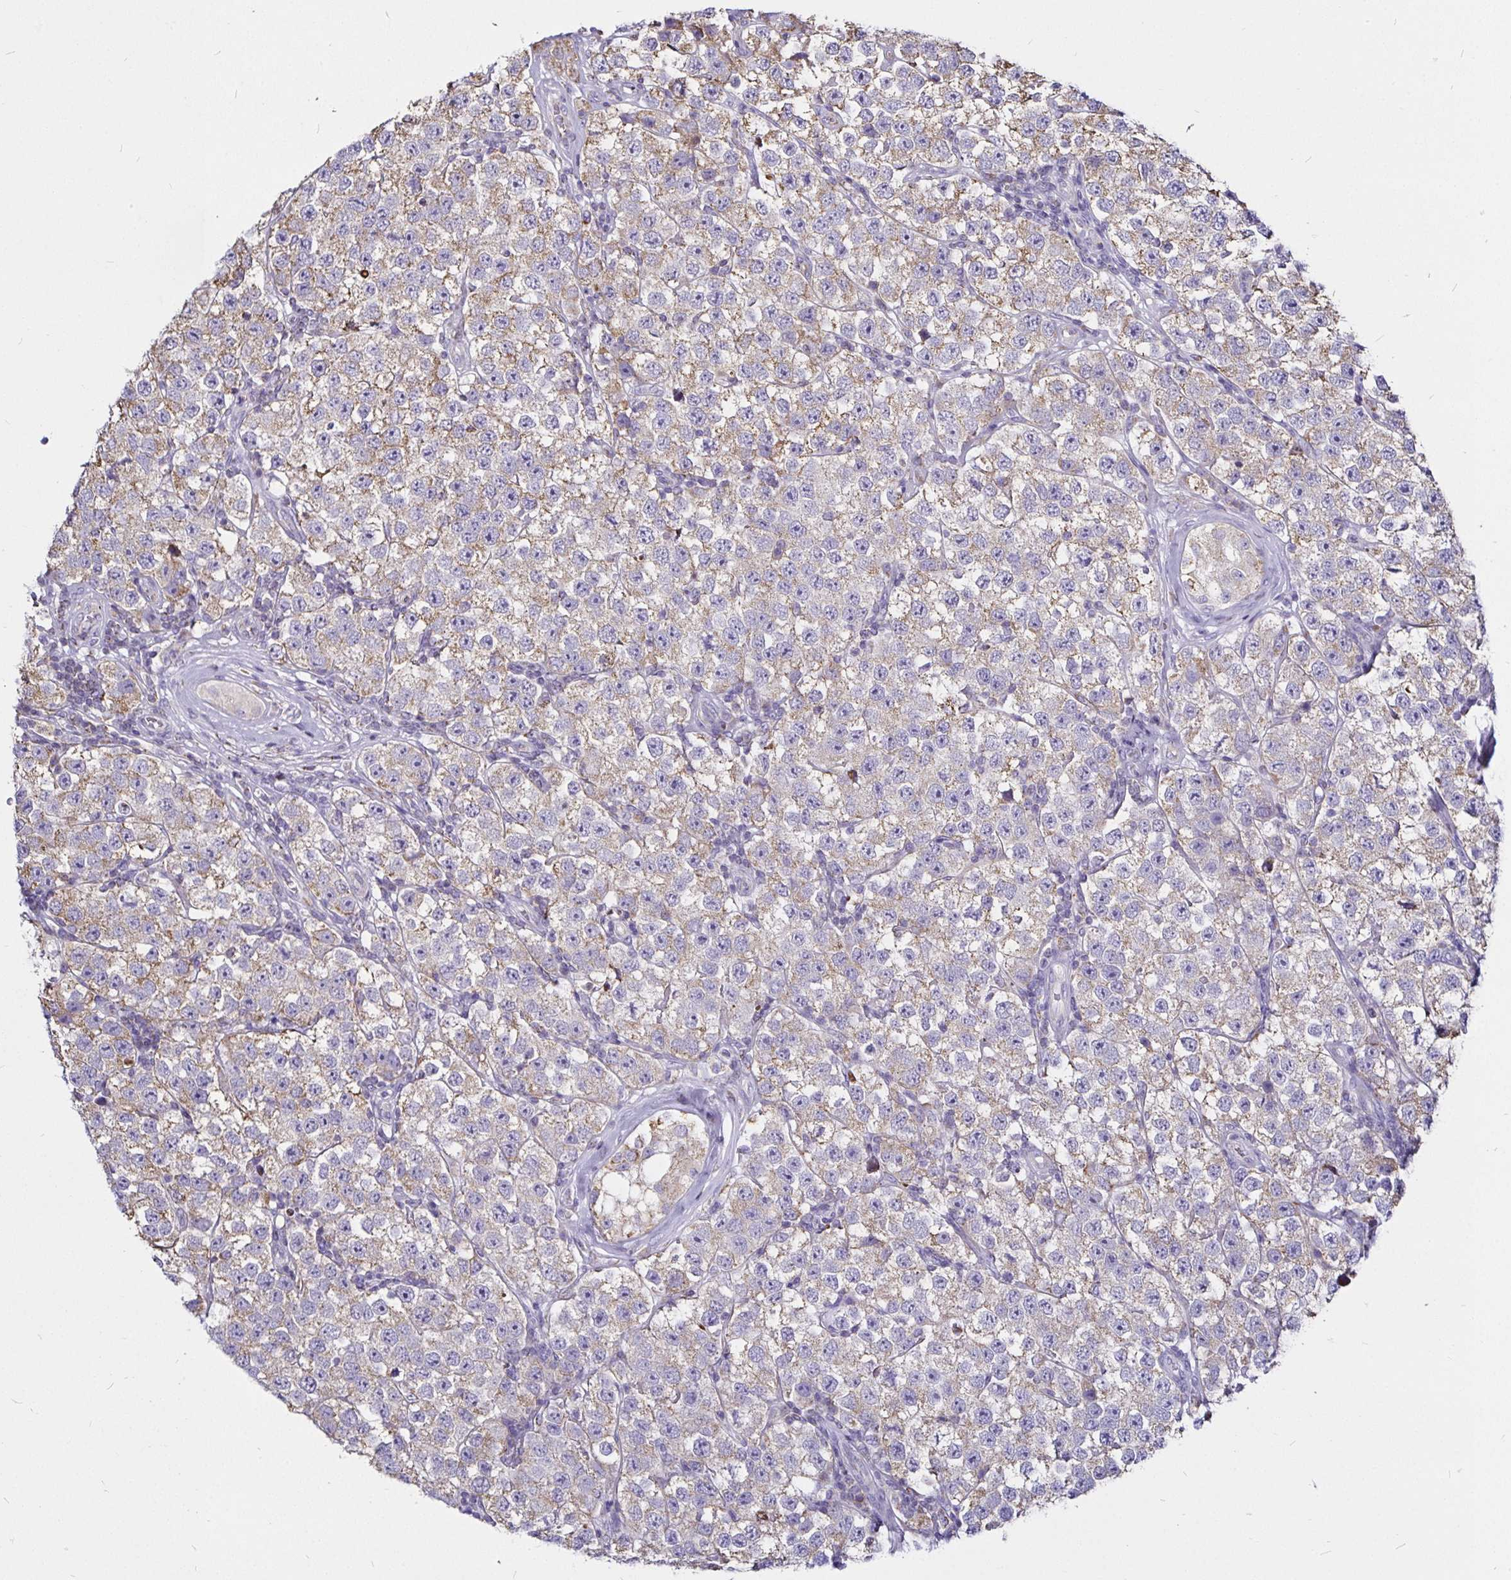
{"staining": {"intensity": "weak", "quantity": "25%-75%", "location": "cytoplasmic/membranous"}, "tissue": "testis cancer", "cell_type": "Tumor cells", "image_type": "cancer", "snomed": [{"axis": "morphology", "description": "Seminoma, NOS"}, {"axis": "topography", "description": "Testis"}], "caption": "This histopathology image demonstrates immunohistochemistry (IHC) staining of human testis cancer, with low weak cytoplasmic/membranous staining in approximately 25%-75% of tumor cells.", "gene": "PGAM2", "patient": {"sex": "male", "age": 34}}